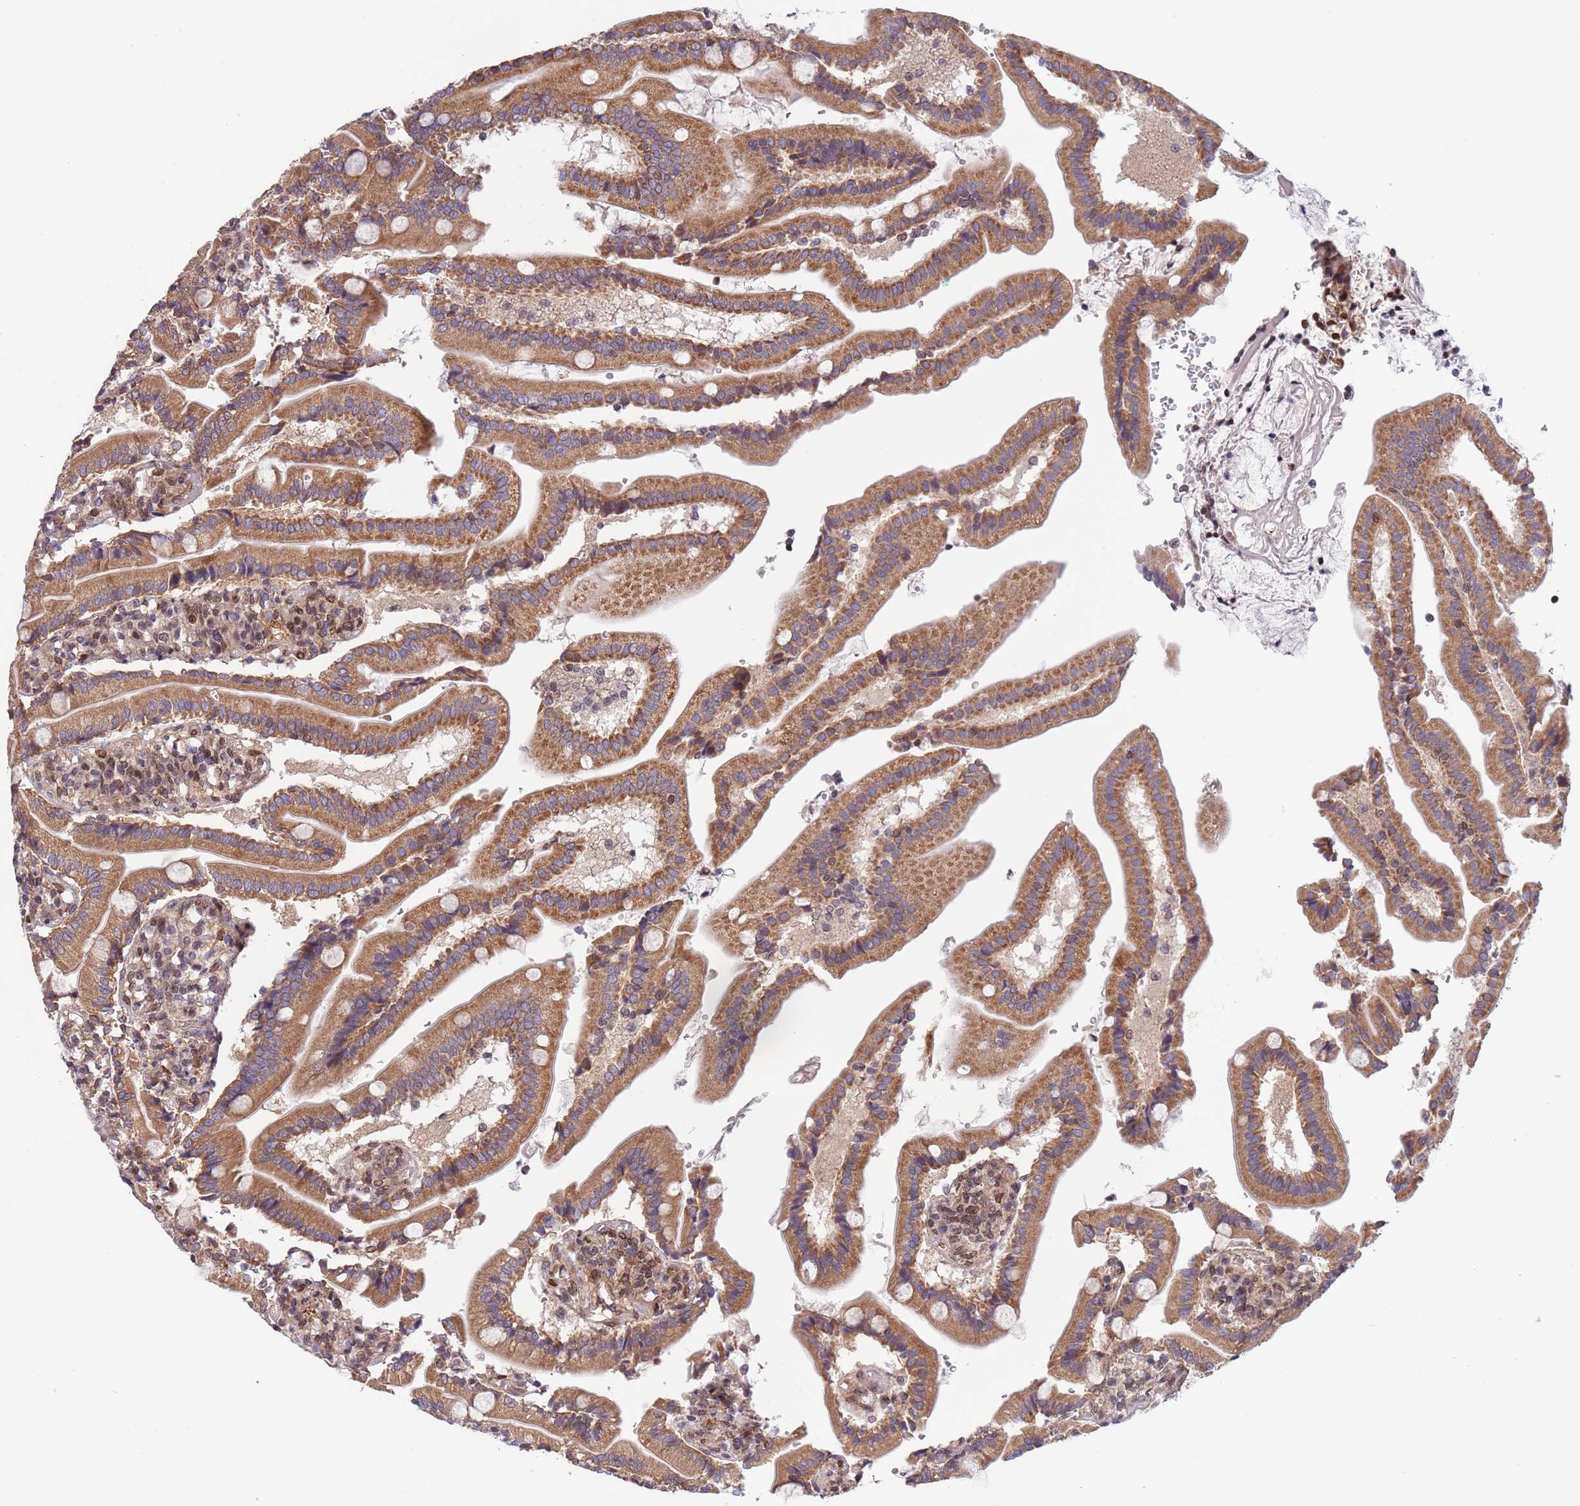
{"staining": {"intensity": "moderate", "quantity": ">75%", "location": "cytoplasmic/membranous"}, "tissue": "duodenum", "cell_type": "Glandular cells", "image_type": "normal", "snomed": [{"axis": "morphology", "description": "Normal tissue, NOS"}, {"axis": "topography", "description": "Duodenum"}], "caption": "This micrograph displays benign duodenum stained with IHC to label a protein in brown. The cytoplasmic/membranous of glandular cells show moderate positivity for the protein. Nuclei are counter-stained blue.", "gene": "TBX10", "patient": {"sex": "female", "age": 67}}